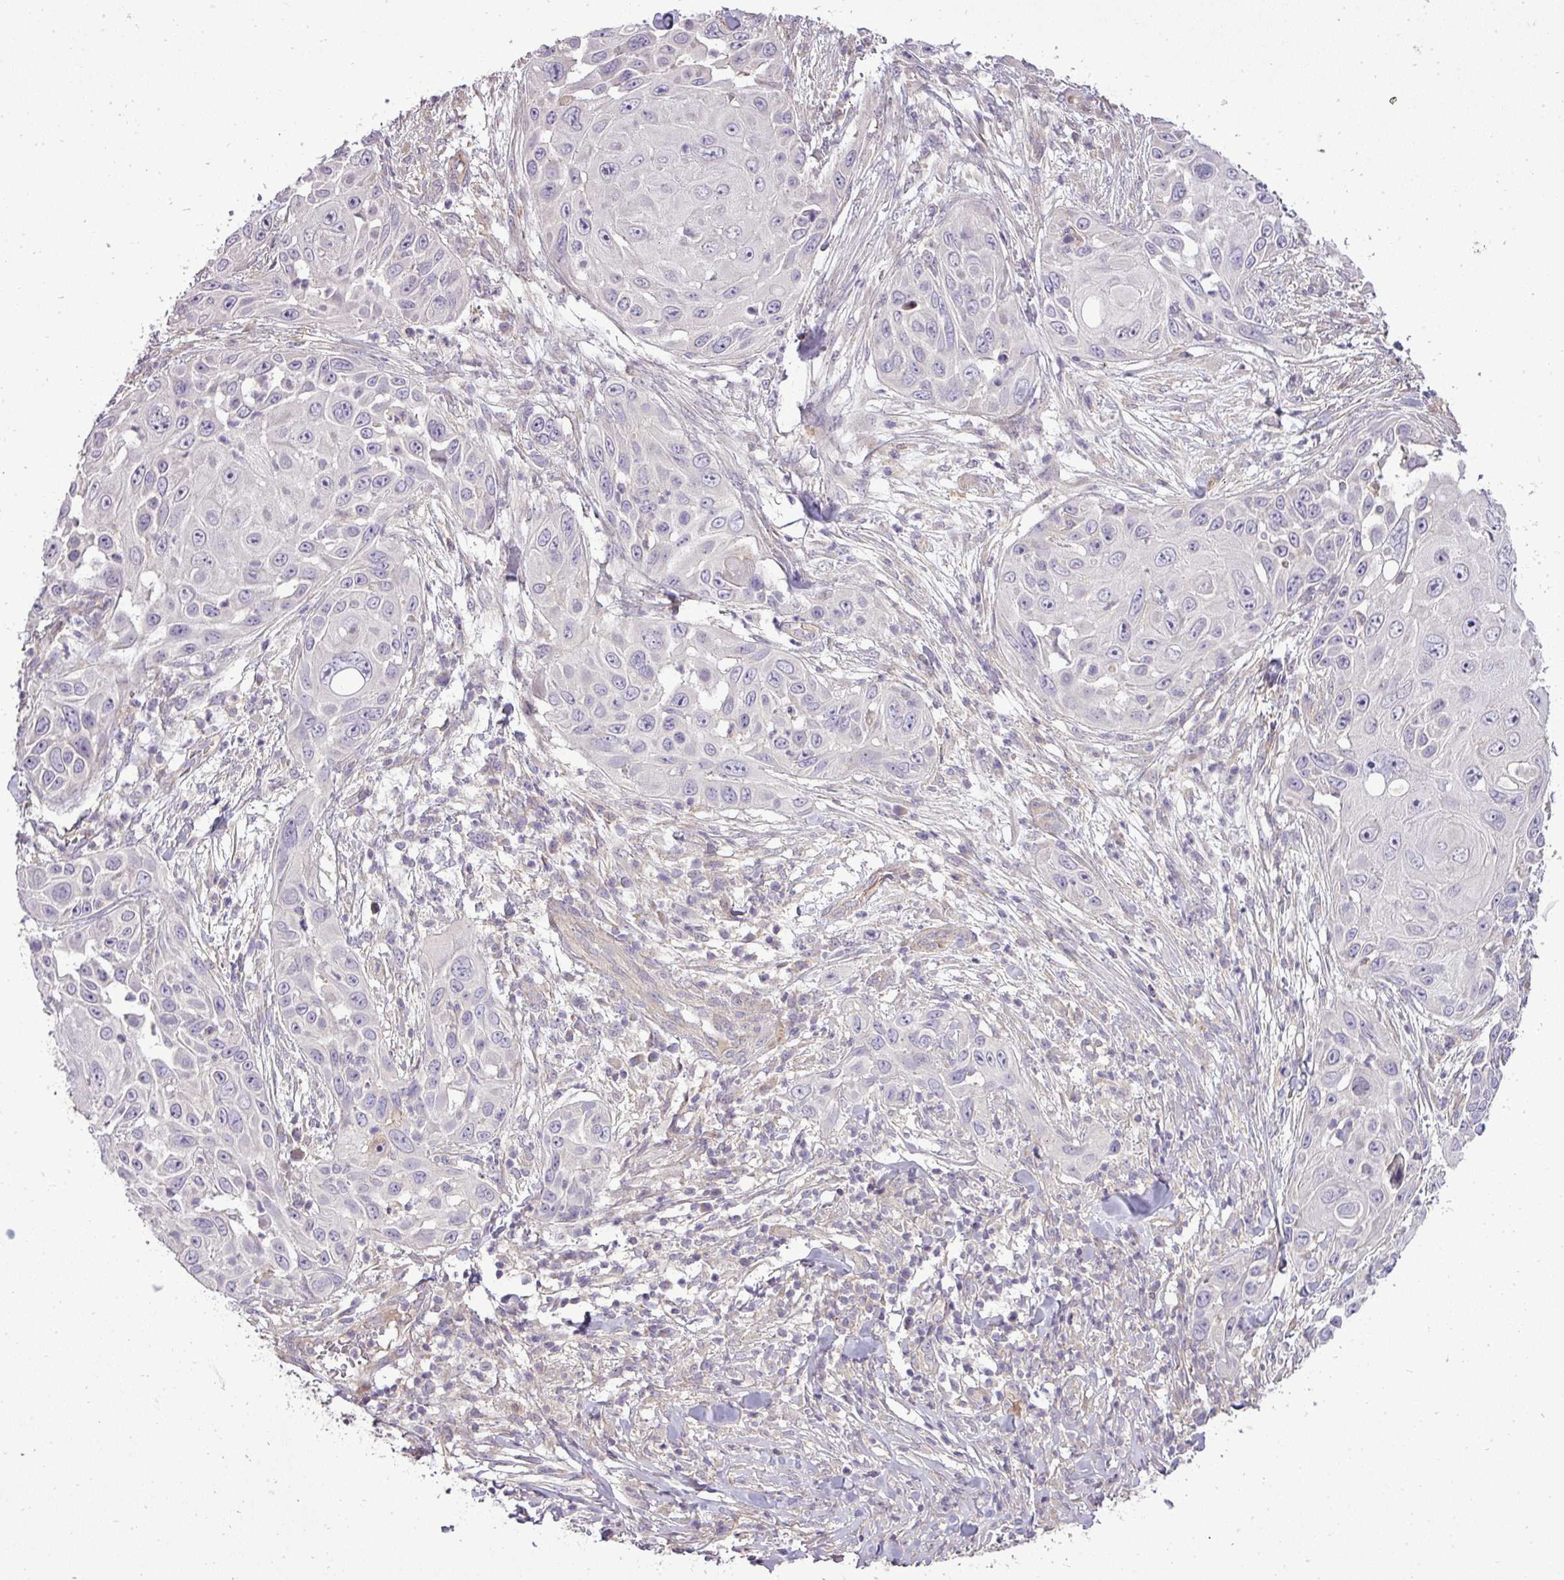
{"staining": {"intensity": "negative", "quantity": "none", "location": "none"}, "tissue": "skin cancer", "cell_type": "Tumor cells", "image_type": "cancer", "snomed": [{"axis": "morphology", "description": "Squamous cell carcinoma, NOS"}, {"axis": "topography", "description": "Skin"}], "caption": "This is an immunohistochemistry (IHC) photomicrograph of human skin cancer (squamous cell carcinoma). There is no staining in tumor cells.", "gene": "PDRG1", "patient": {"sex": "female", "age": 44}}